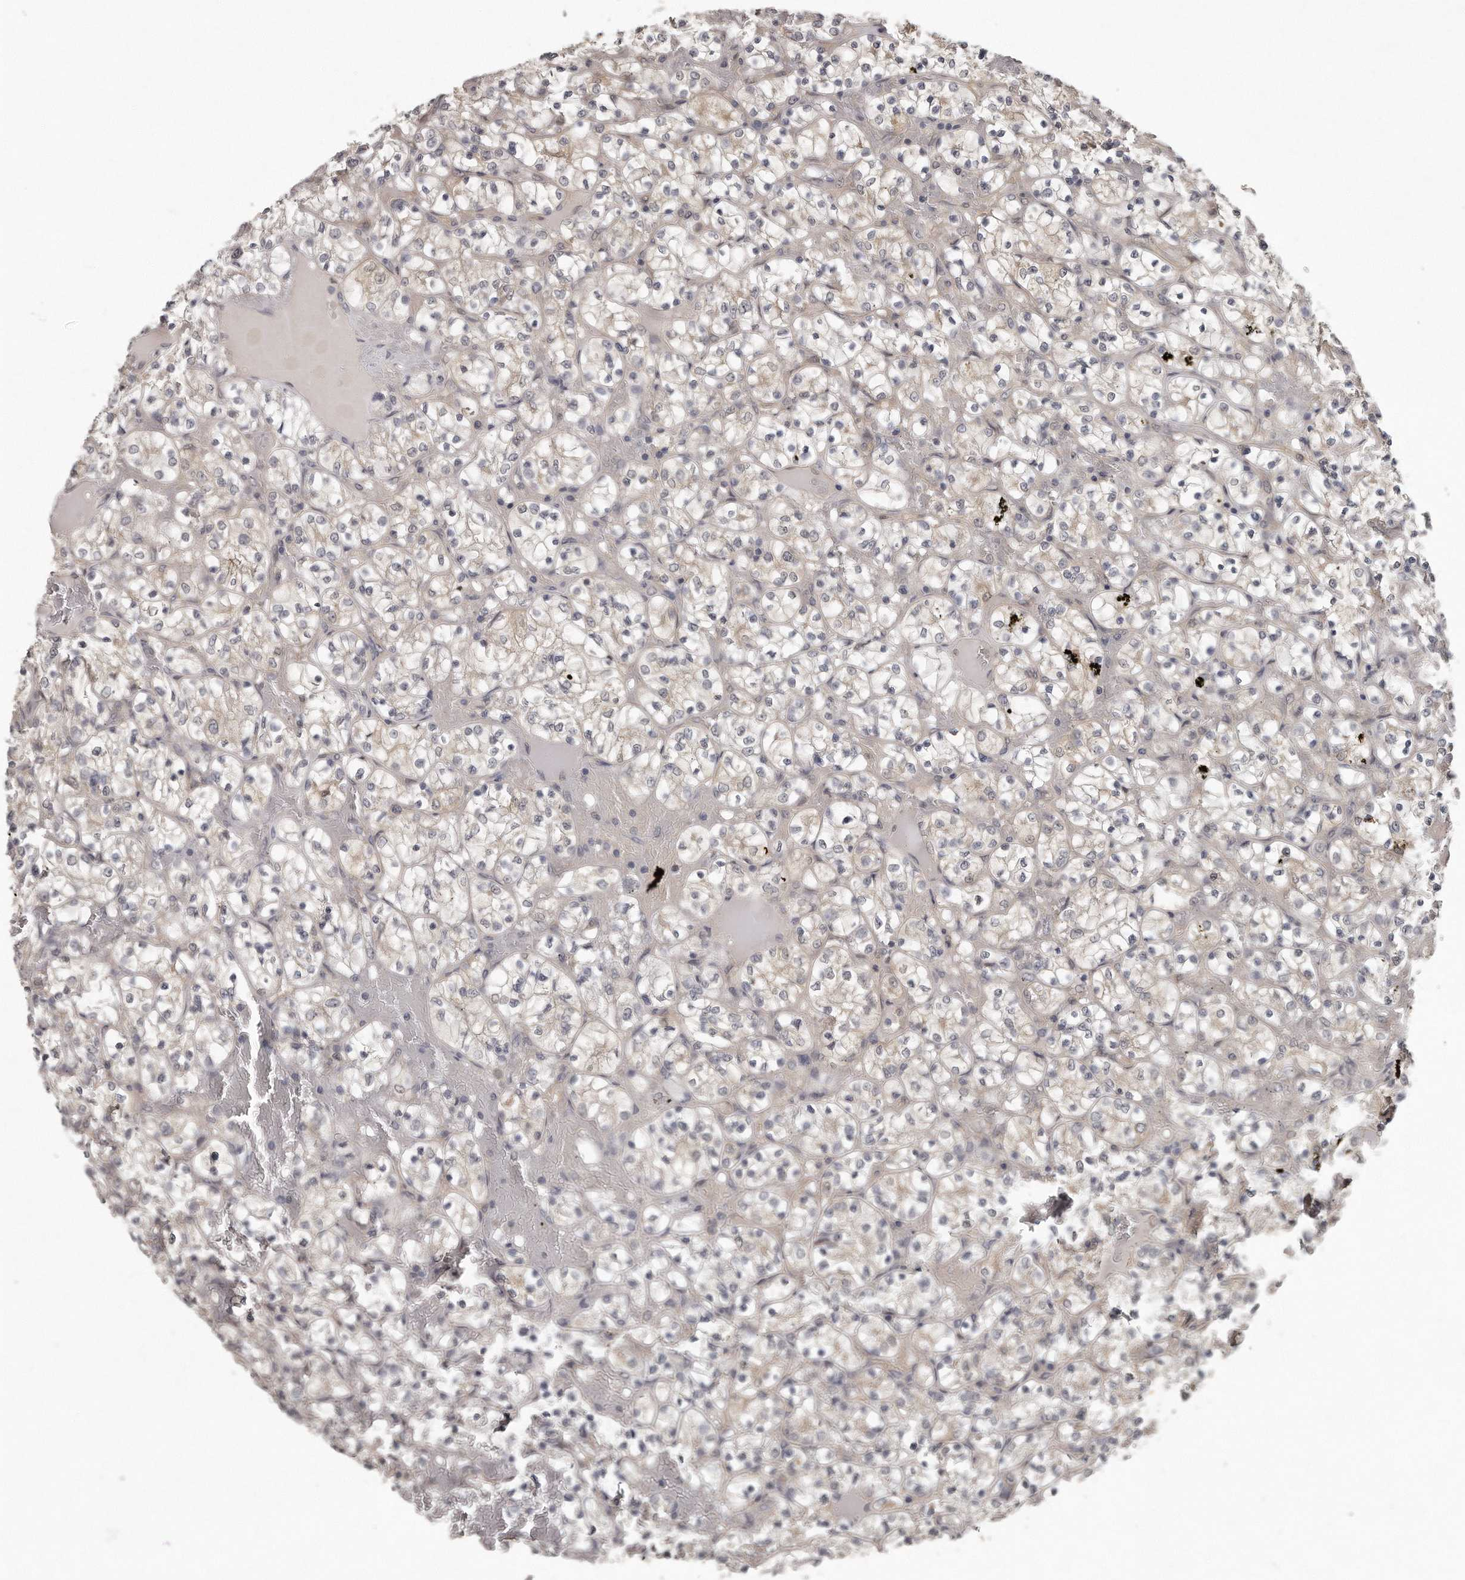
{"staining": {"intensity": "weak", "quantity": "<25%", "location": "cytoplasmic/membranous"}, "tissue": "renal cancer", "cell_type": "Tumor cells", "image_type": "cancer", "snomed": [{"axis": "morphology", "description": "Adenocarcinoma, NOS"}, {"axis": "topography", "description": "Kidney"}], "caption": "Tumor cells are negative for brown protein staining in renal adenocarcinoma. The staining was performed using DAB (3,3'-diaminobenzidine) to visualize the protein expression in brown, while the nuclei were stained in blue with hematoxylin (Magnification: 20x).", "gene": "GGCT", "patient": {"sex": "female", "age": 69}}